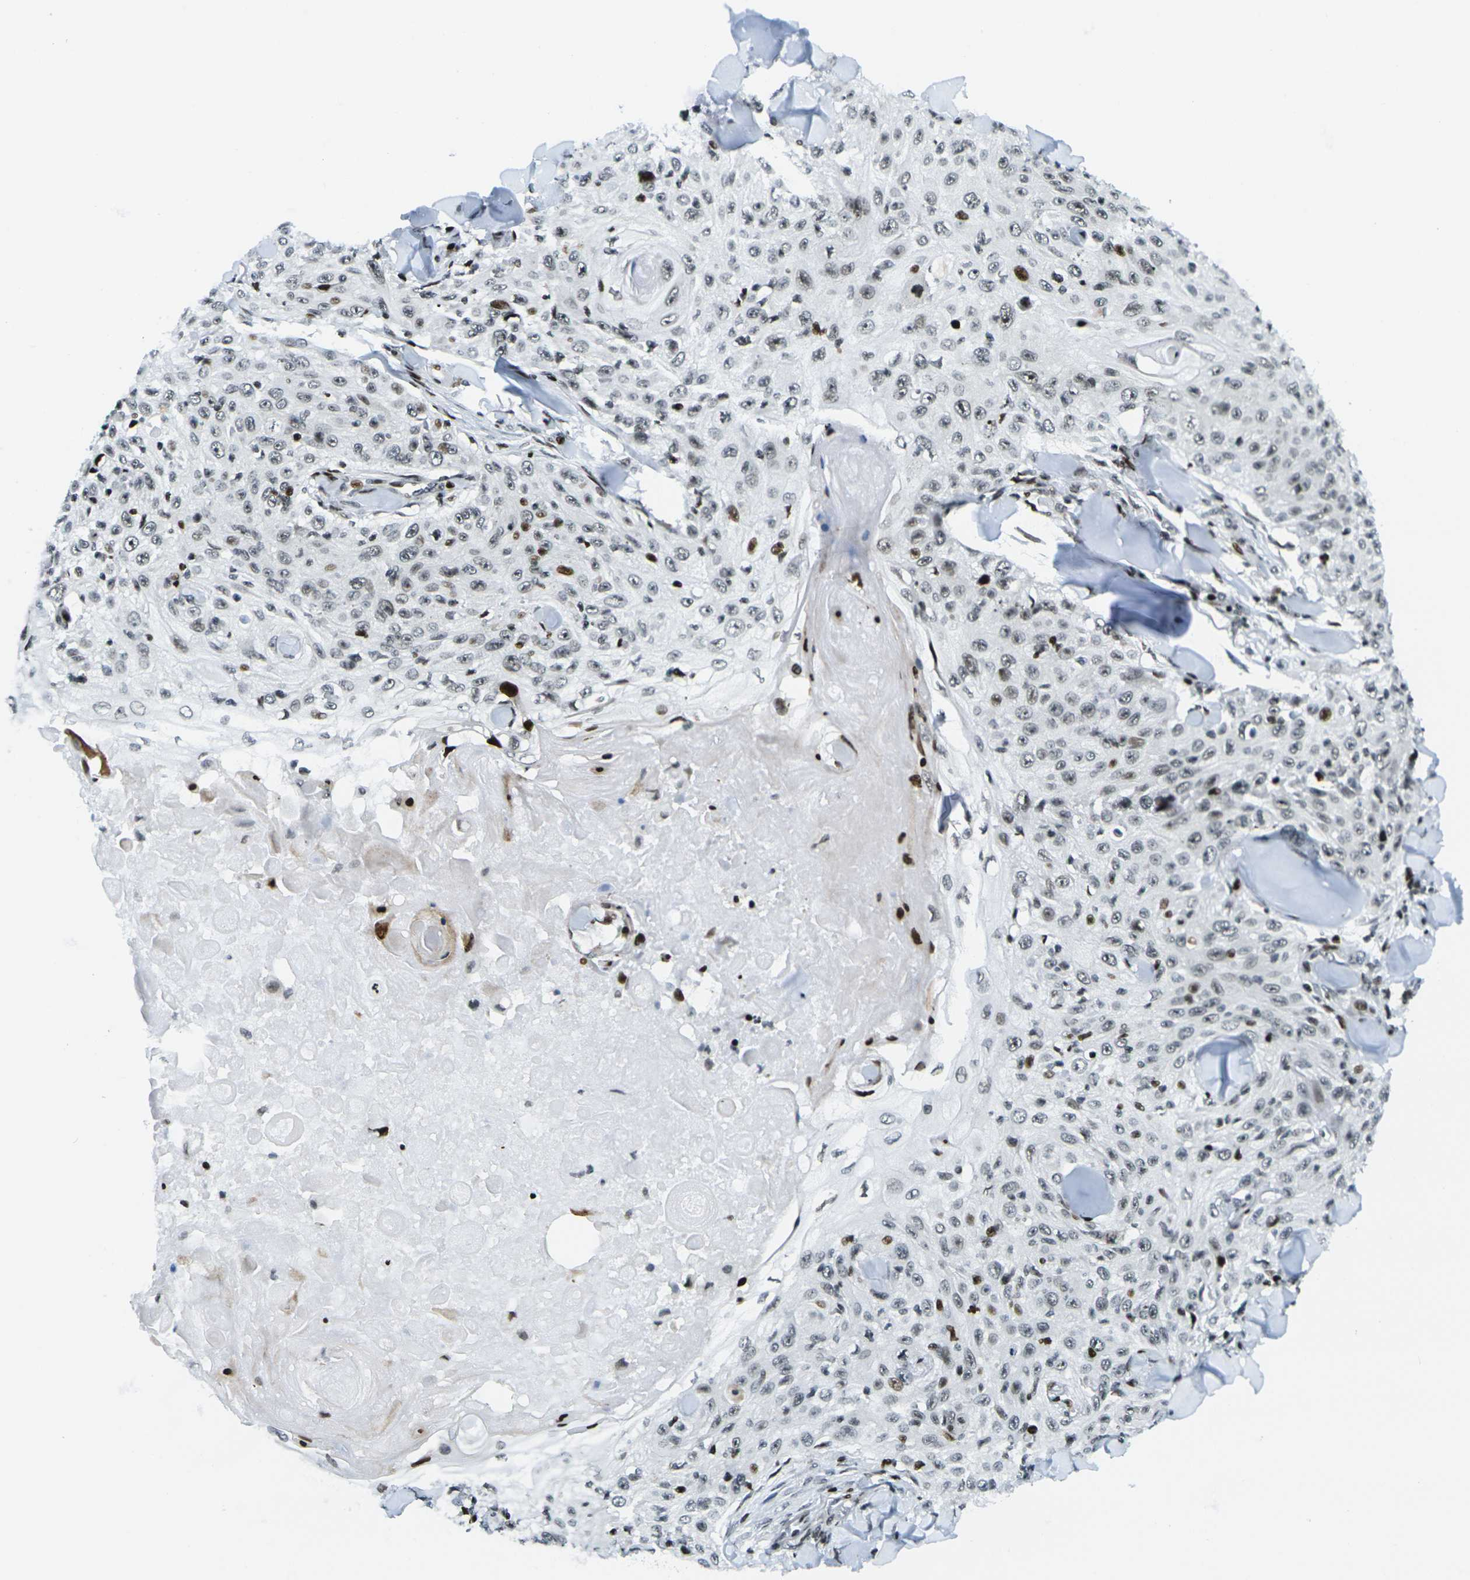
{"staining": {"intensity": "weak", "quantity": "25%-75%", "location": "nuclear"}, "tissue": "skin cancer", "cell_type": "Tumor cells", "image_type": "cancer", "snomed": [{"axis": "morphology", "description": "Squamous cell carcinoma, NOS"}, {"axis": "topography", "description": "Skin"}], "caption": "About 25%-75% of tumor cells in human squamous cell carcinoma (skin) show weak nuclear protein staining as visualized by brown immunohistochemical staining.", "gene": "H3-3A", "patient": {"sex": "male", "age": 86}}